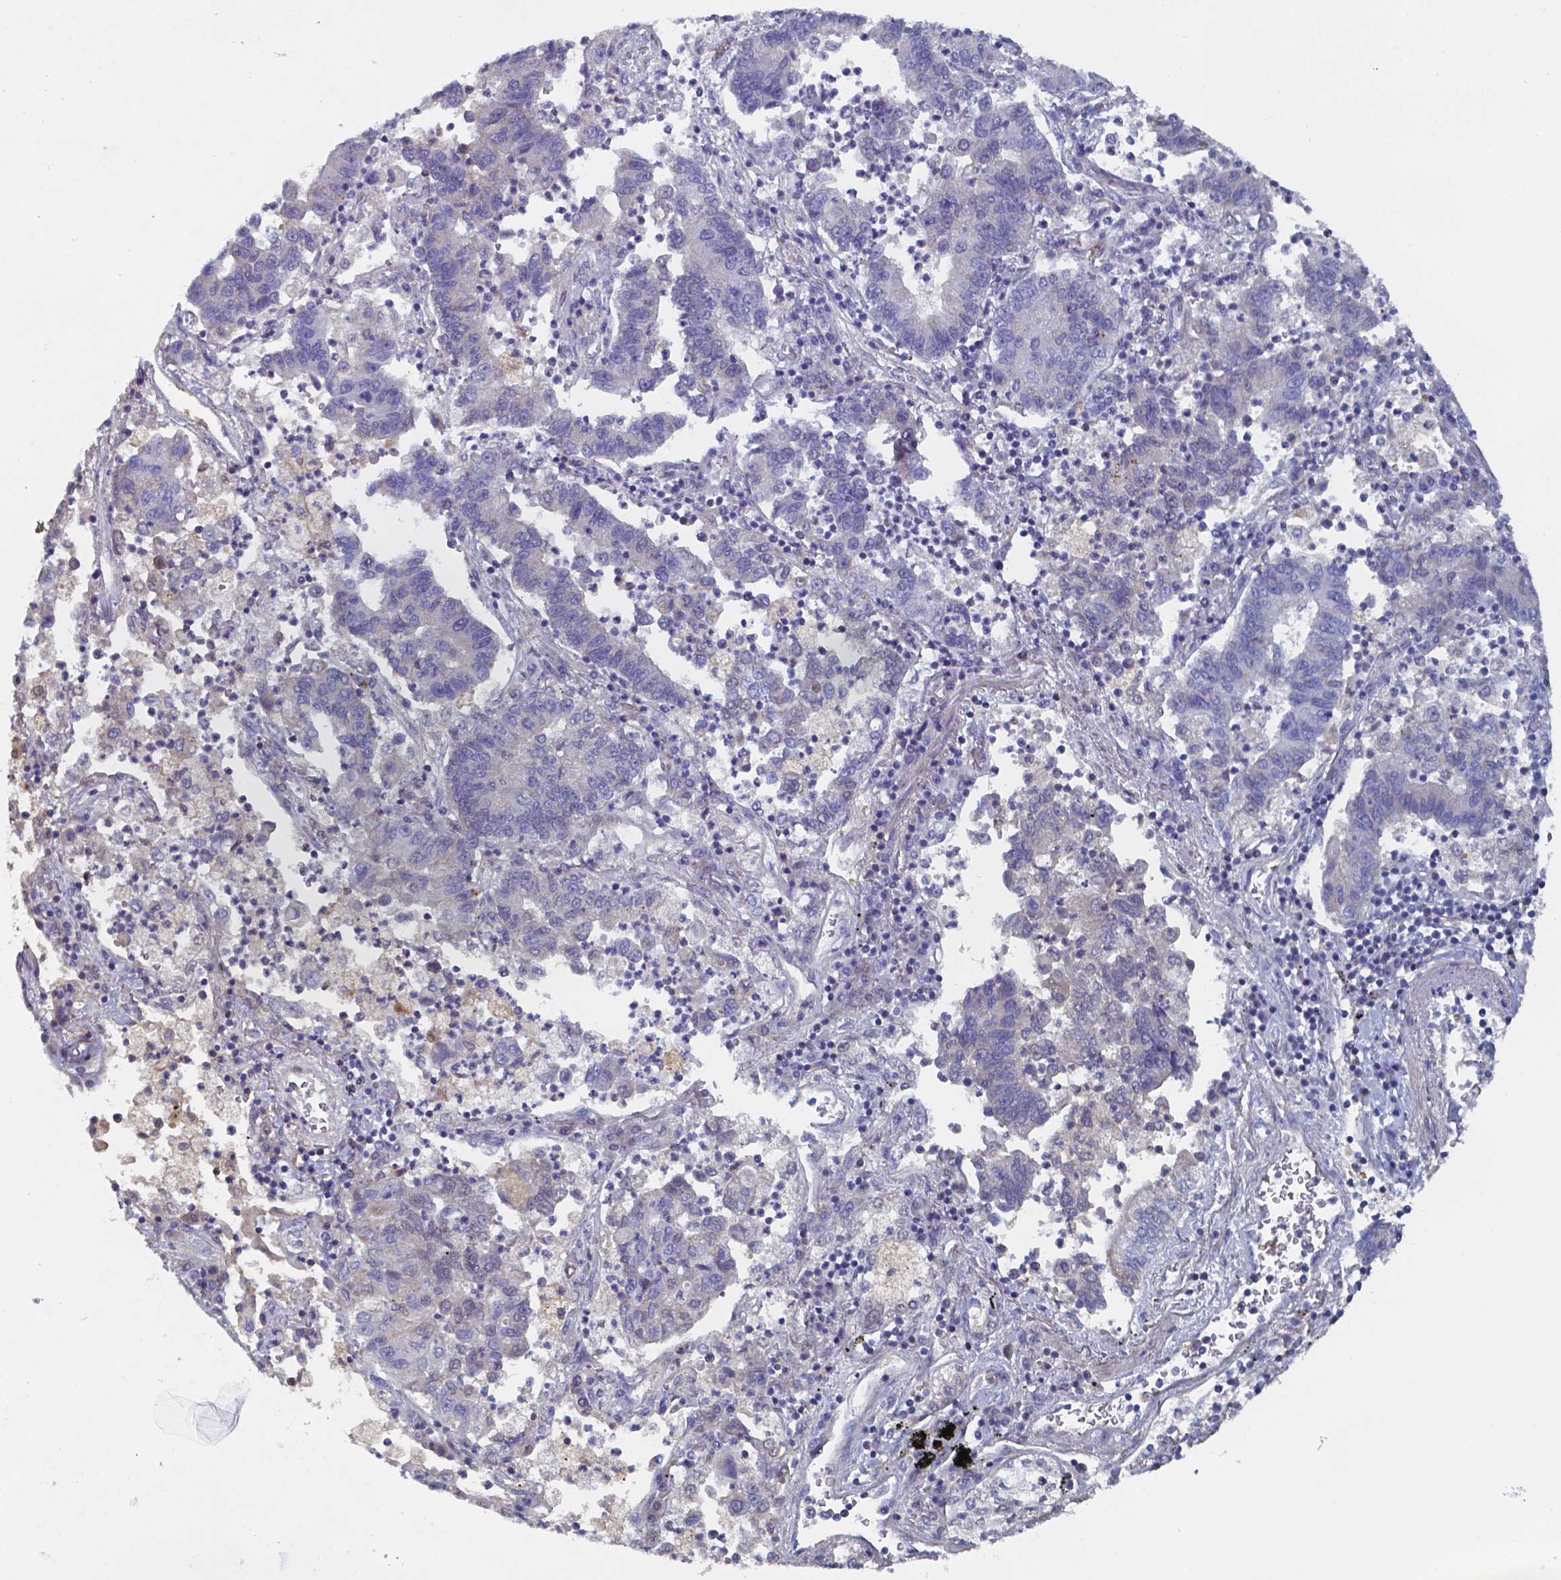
{"staining": {"intensity": "negative", "quantity": "none", "location": "none"}, "tissue": "lung cancer", "cell_type": "Tumor cells", "image_type": "cancer", "snomed": [{"axis": "morphology", "description": "Adenocarcinoma, NOS"}, {"axis": "topography", "description": "Lung"}], "caption": "Lung adenocarcinoma was stained to show a protein in brown. There is no significant positivity in tumor cells.", "gene": "BTBD17", "patient": {"sex": "female", "age": 57}}